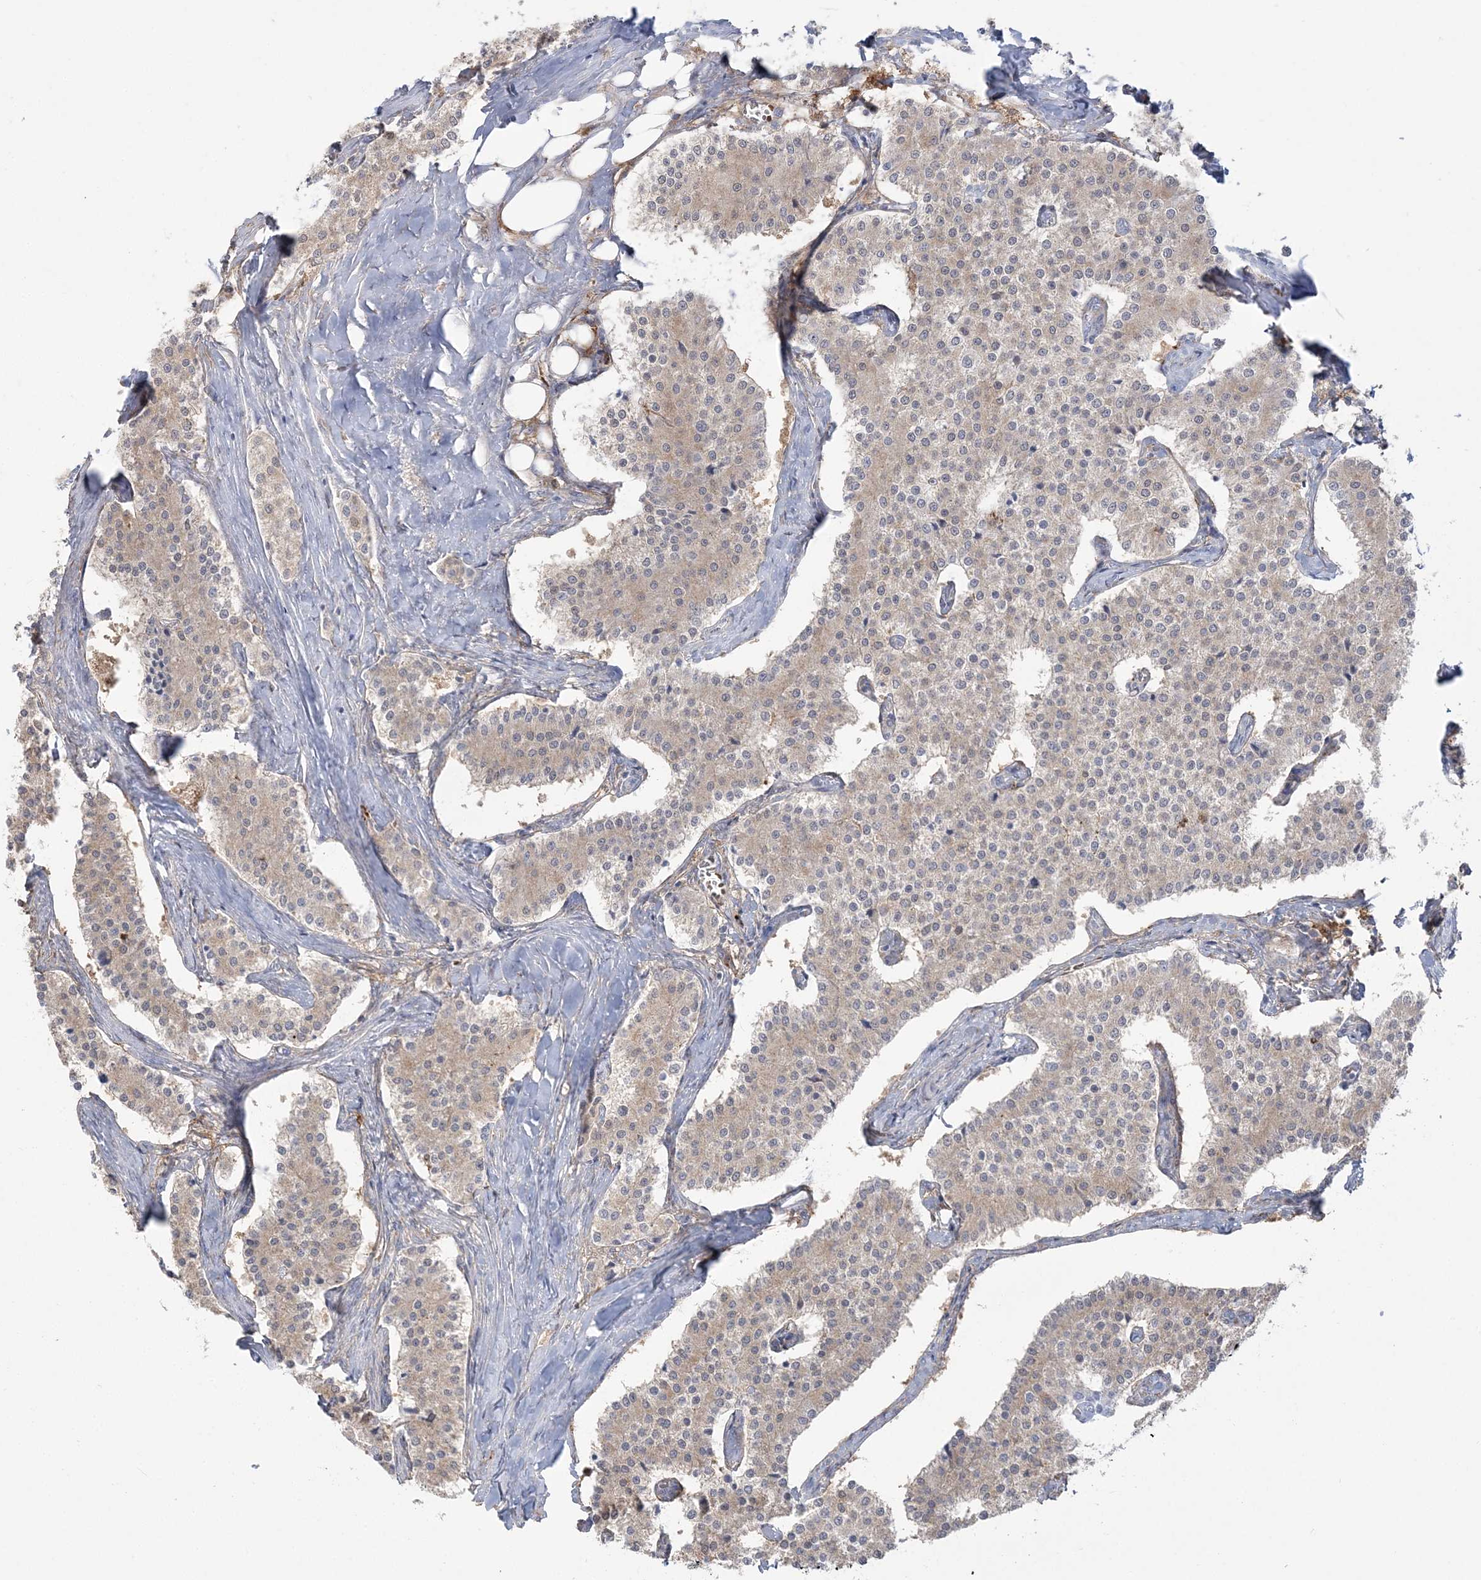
{"staining": {"intensity": "negative", "quantity": "none", "location": "none"}, "tissue": "carcinoid", "cell_type": "Tumor cells", "image_type": "cancer", "snomed": [{"axis": "morphology", "description": "Carcinoid, malignant, NOS"}, {"axis": "topography", "description": "Colon"}], "caption": "High magnification brightfield microscopy of malignant carcinoid stained with DAB (3,3'-diaminobenzidine) (brown) and counterstained with hematoxylin (blue): tumor cells show no significant expression.", "gene": "HAAO", "patient": {"sex": "female", "age": 52}}